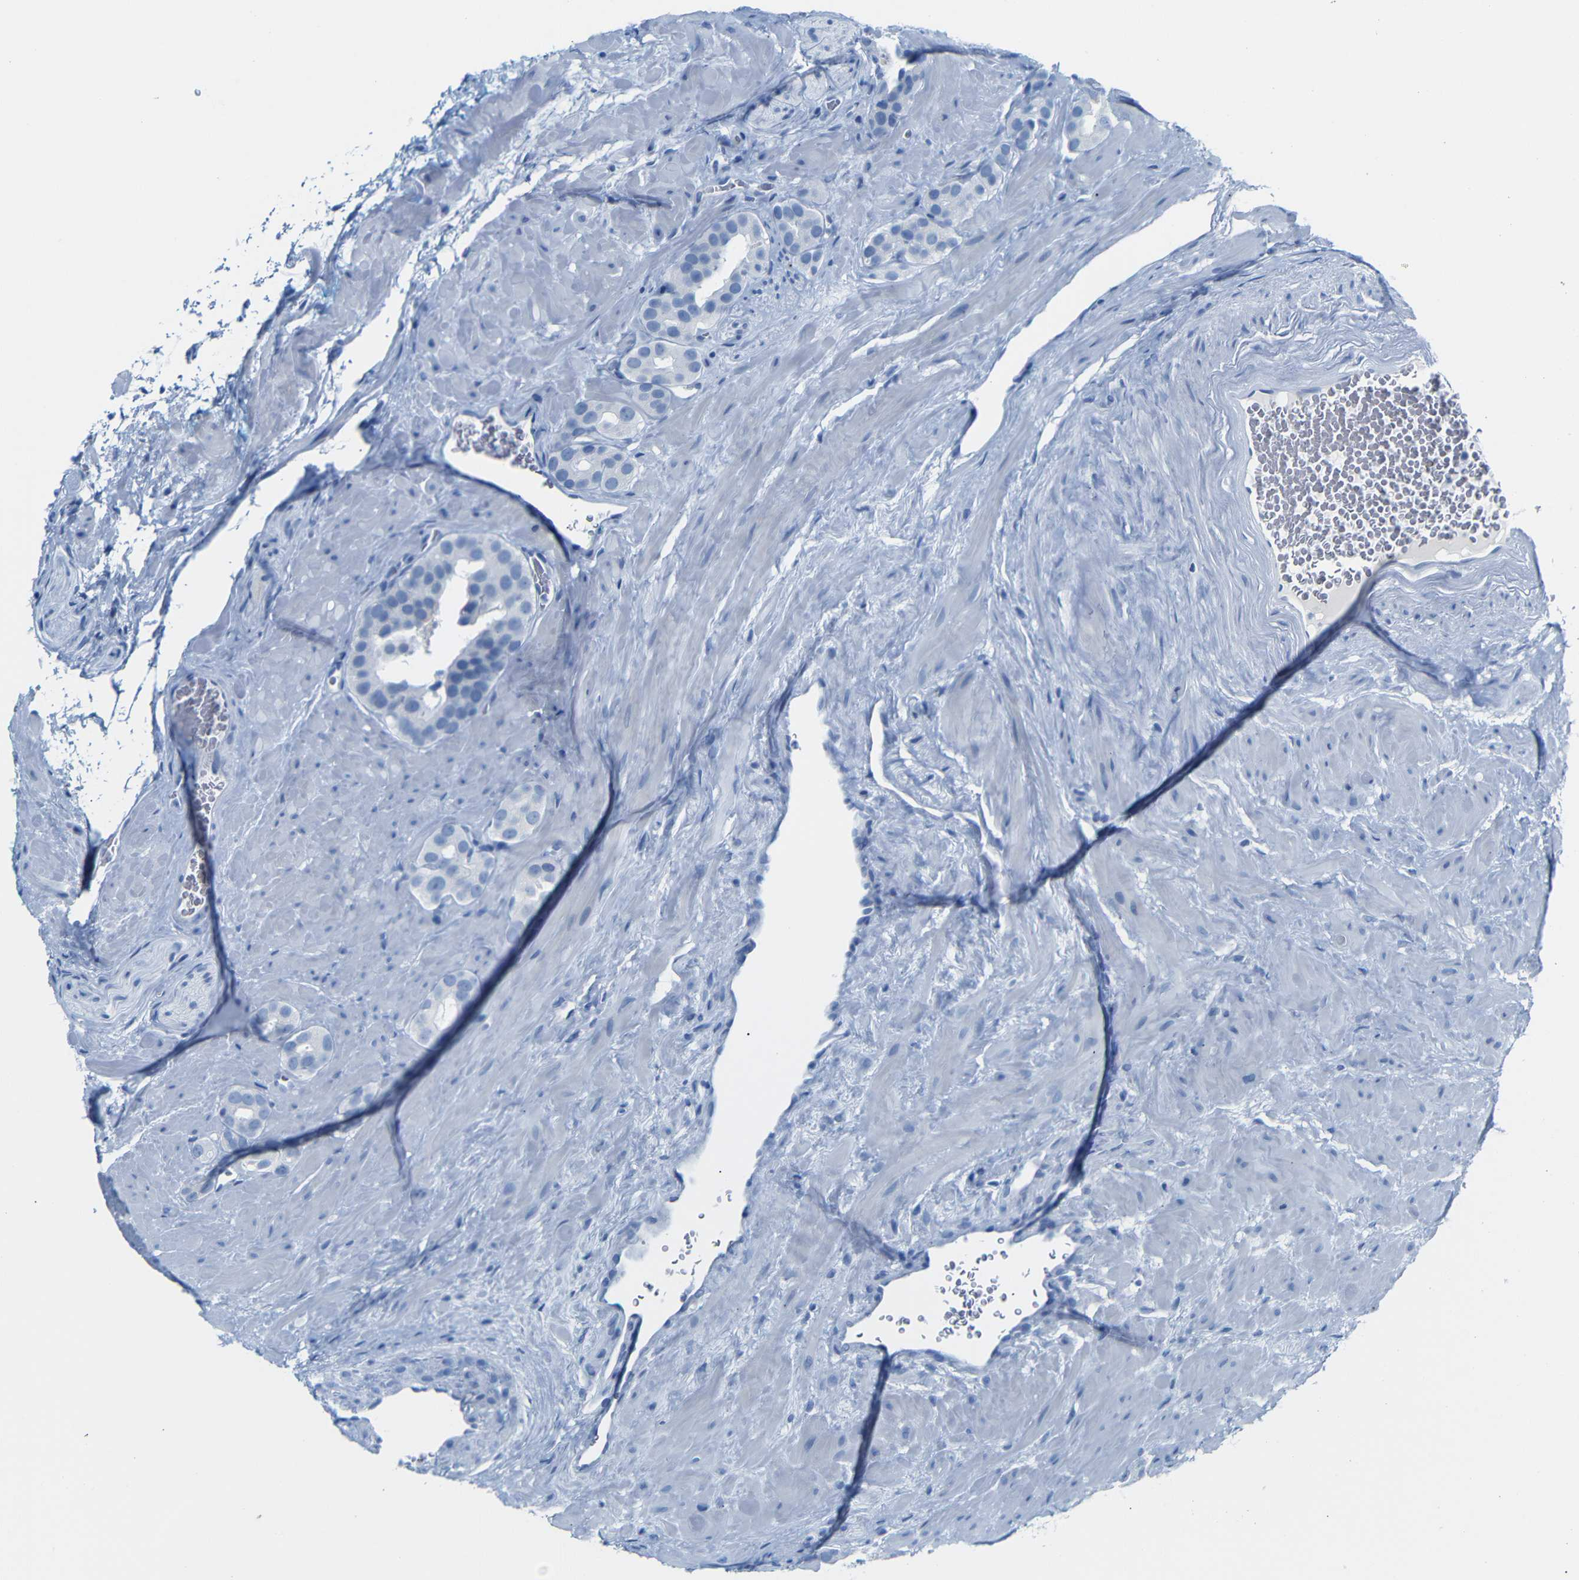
{"staining": {"intensity": "negative", "quantity": "none", "location": "none"}, "tissue": "prostate cancer", "cell_type": "Tumor cells", "image_type": "cancer", "snomed": [{"axis": "morphology", "description": "Adenocarcinoma, High grade"}, {"axis": "topography", "description": "Prostate"}], "caption": "This is an immunohistochemistry (IHC) image of prostate cancer. There is no expression in tumor cells.", "gene": "ERVMER34-1", "patient": {"sex": "male", "age": 64}}